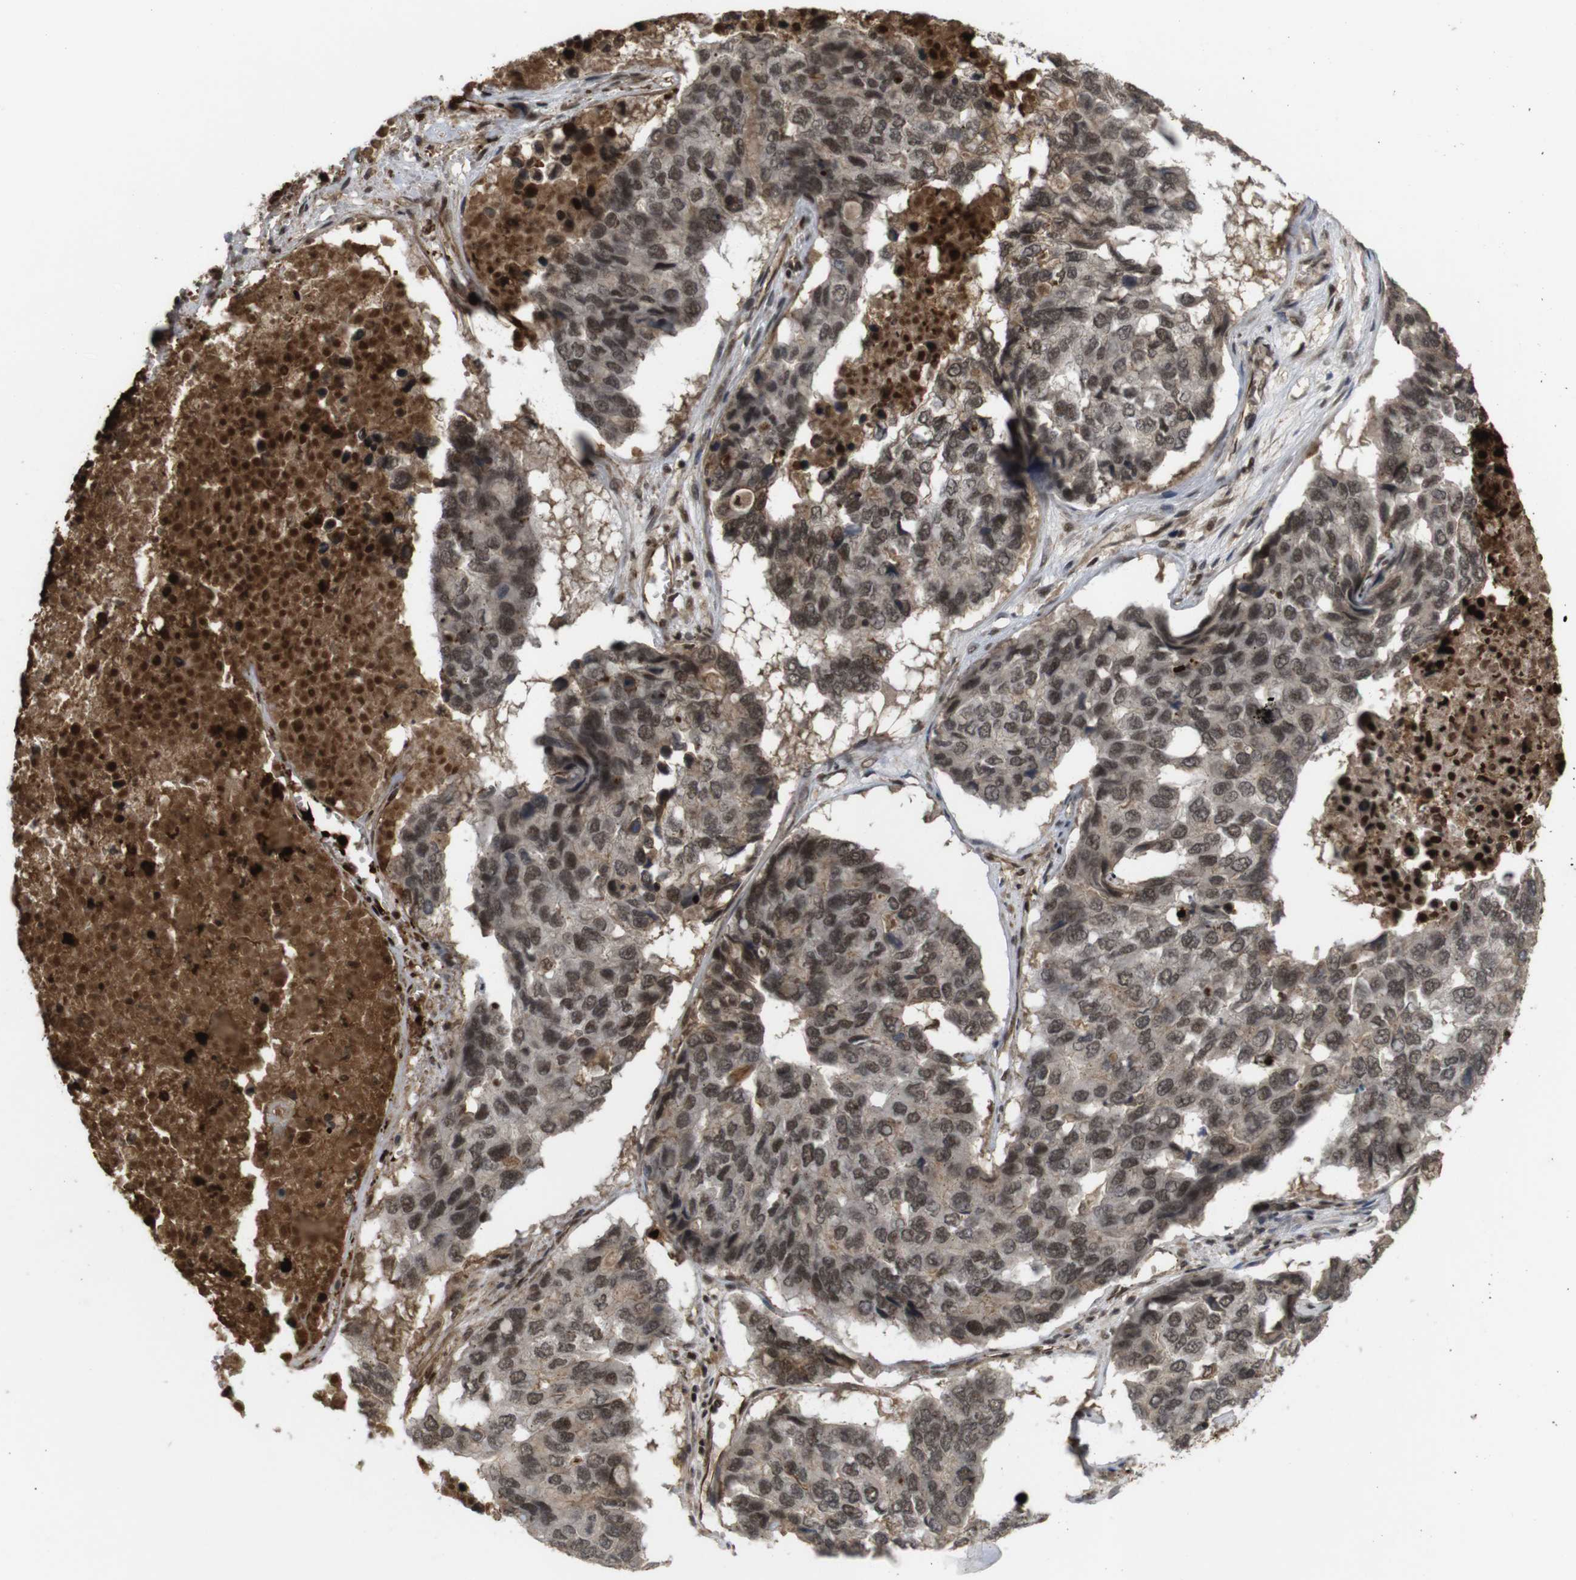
{"staining": {"intensity": "moderate", "quantity": ">75%", "location": "cytoplasmic/membranous,nuclear"}, "tissue": "pancreatic cancer", "cell_type": "Tumor cells", "image_type": "cancer", "snomed": [{"axis": "morphology", "description": "Adenocarcinoma, NOS"}, {"axis": "topography", "description": "Pancreas"}], "caption": "Immunohistochemistry (IHC) of pancreatic cancer (adenocarcinoma) displays medium levels of moderate cytoplasmic/membranous and nuclear expression in about >75% of tumor cells.", "gene": "SP2", "patient": {"sex": "male", "age": 50}}